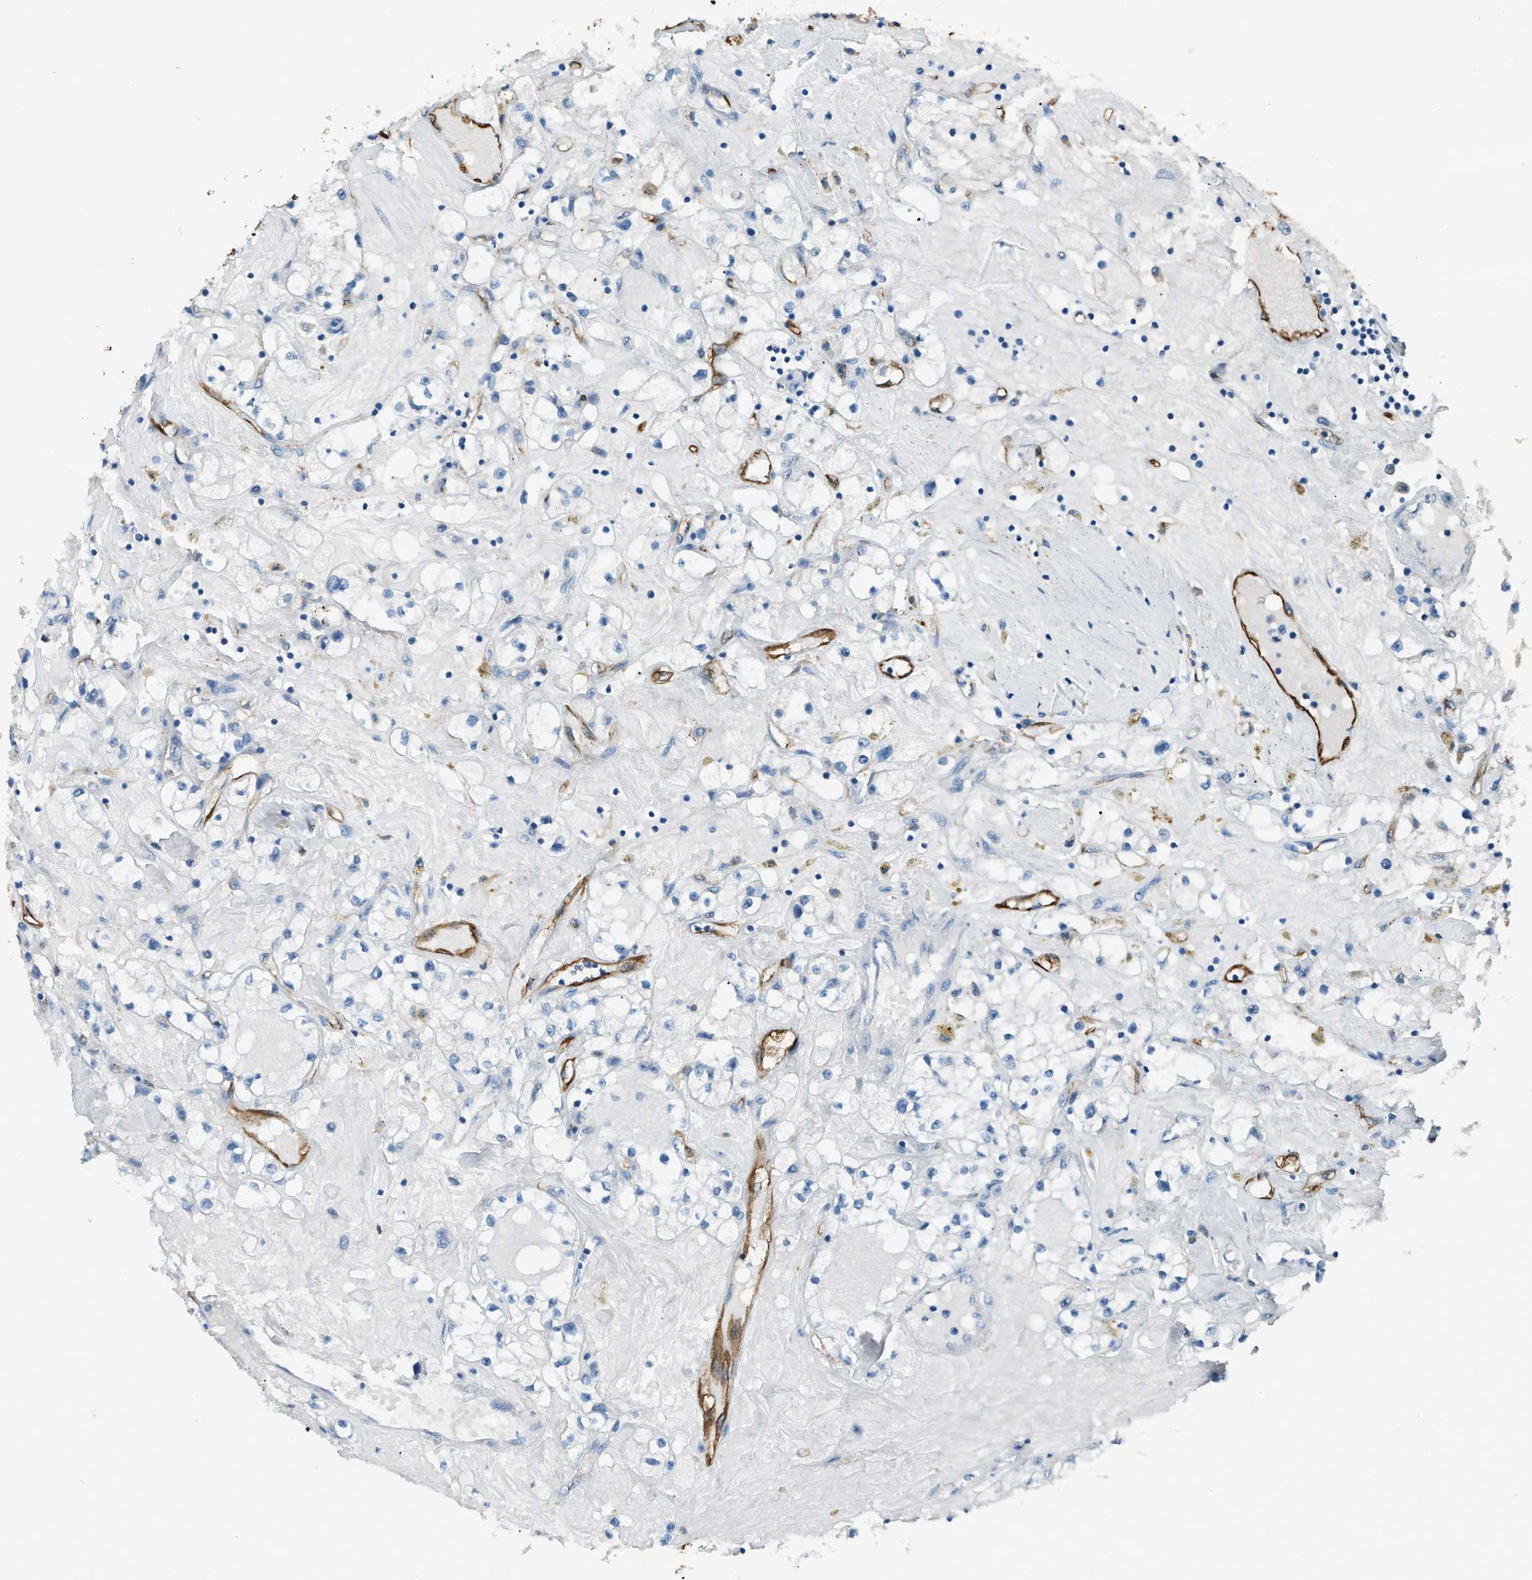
{"staining": {"intensity": "negative", "quantity": "none", "location": "none"}, "tissue": "renal cancer", "cell_type": "Tumor cells", "image_type": "cancer", "snomed": [{"axis": "morphology", "description": "Adenocarcinoma, NOS"}, {"axis": "topography", "description": "Kidney"}], "caption": "Immunohistochemistry of human renal cancer displays no expression in tumor cells.", "gene": "SLC22A15", "patient": {"sex": "male", "age": 56}}